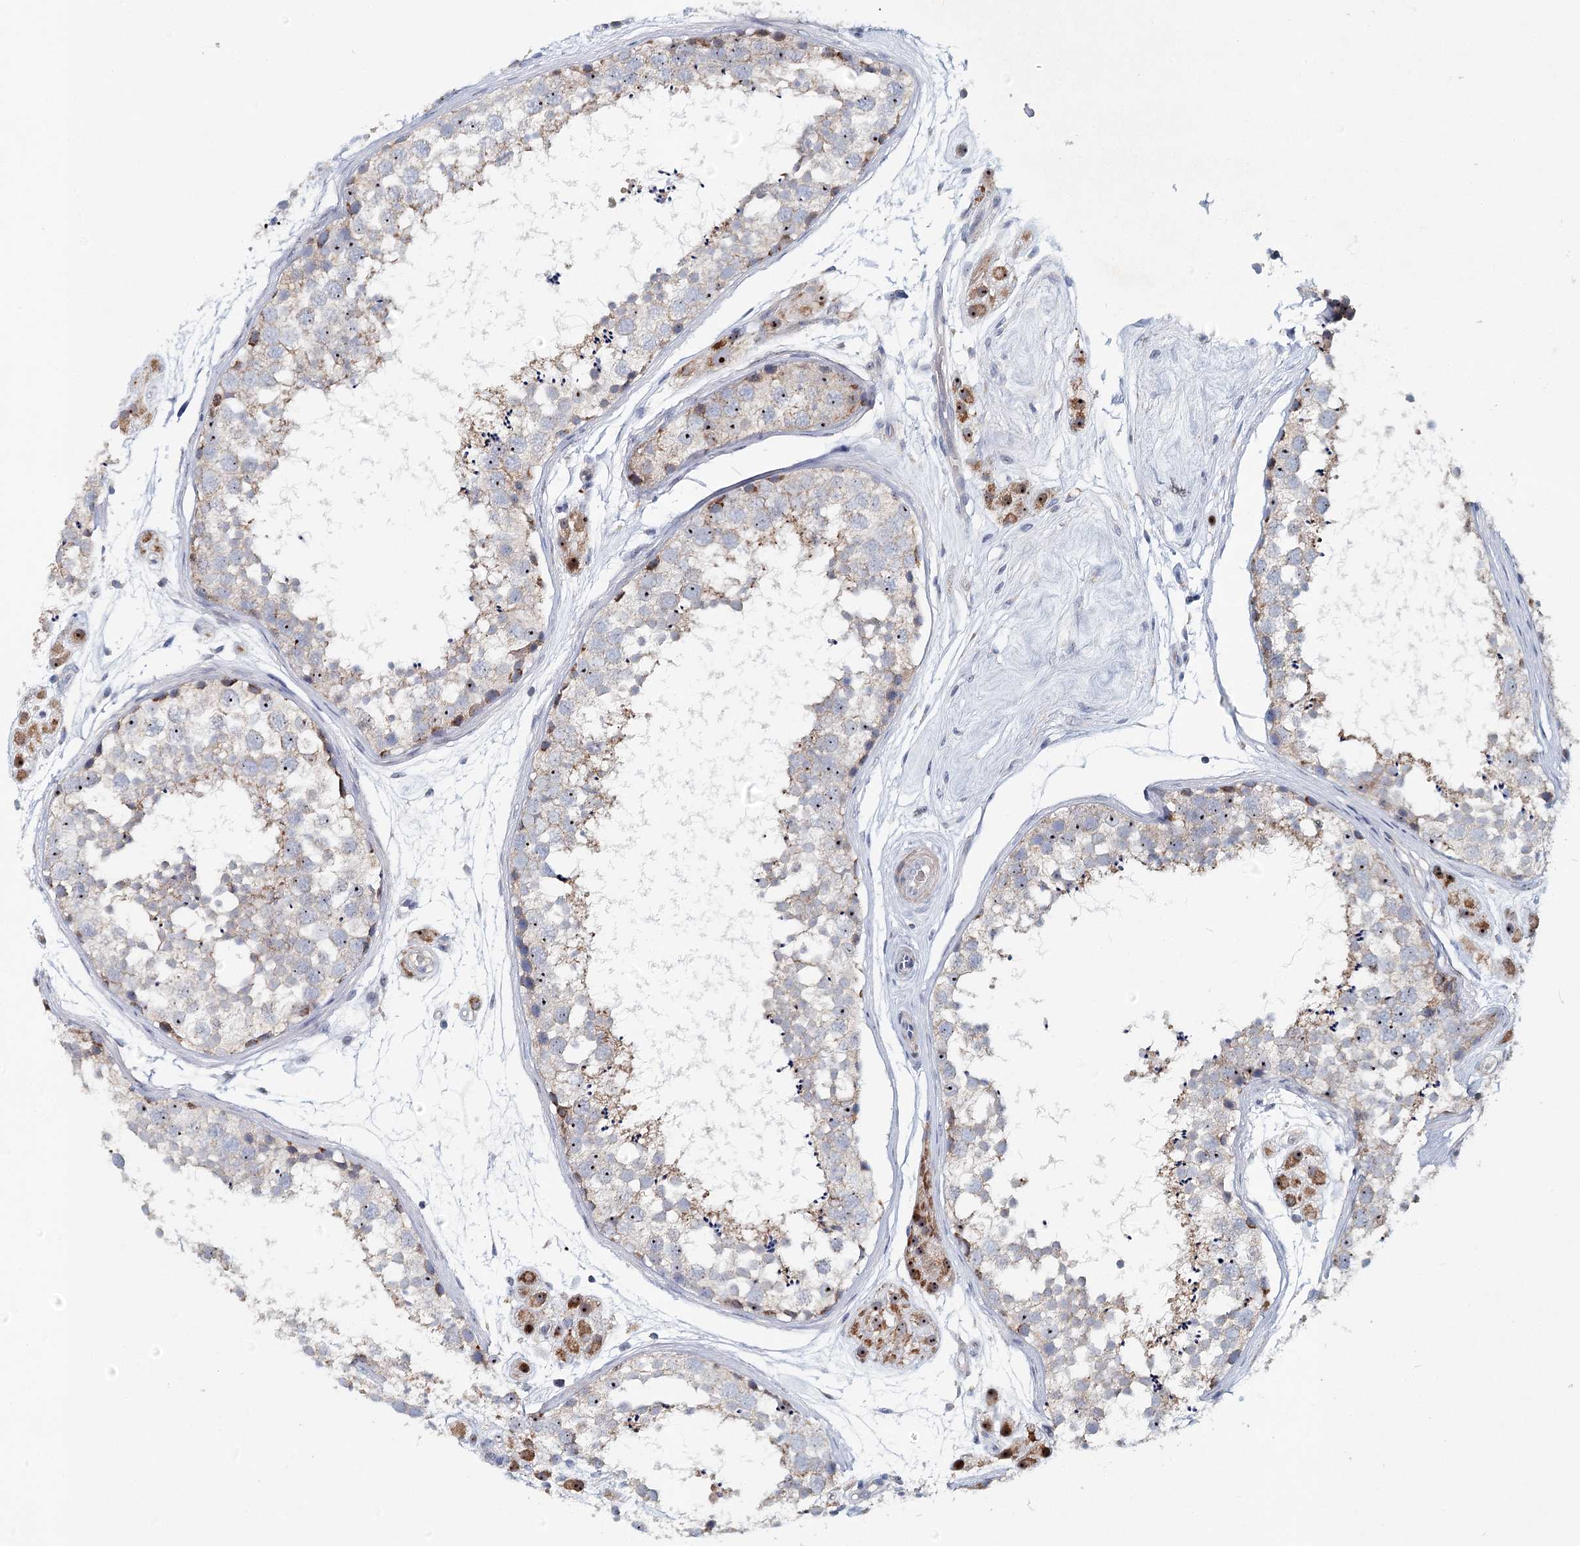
{"staining": {"intensity": "moderate", "quantity": "<25%", "location": "cytoplasmic/membranous,nuclear"}, "tissue": "testis", "cell_type": "Cells in seminiferous ducts", "image_type": "normal", "snomed": [{"axis": "morphology", "description": "Normal tissue, NOS"}, {"axis": "topography", "description": "Testis"}], "caption": "Immunohistochemistry image of benign testis: testis stained using immunohistochemistry (IHC) shows low levels of moderate protein expression localized specifically in the cytoplasmic/membranous,nuclear of cells in seminiferous ducts, appearing as a cytoplasmic/membranous,nuclear brown color.", "gene": "RBM43", "patient": {"sex": "male", "age": 56}}